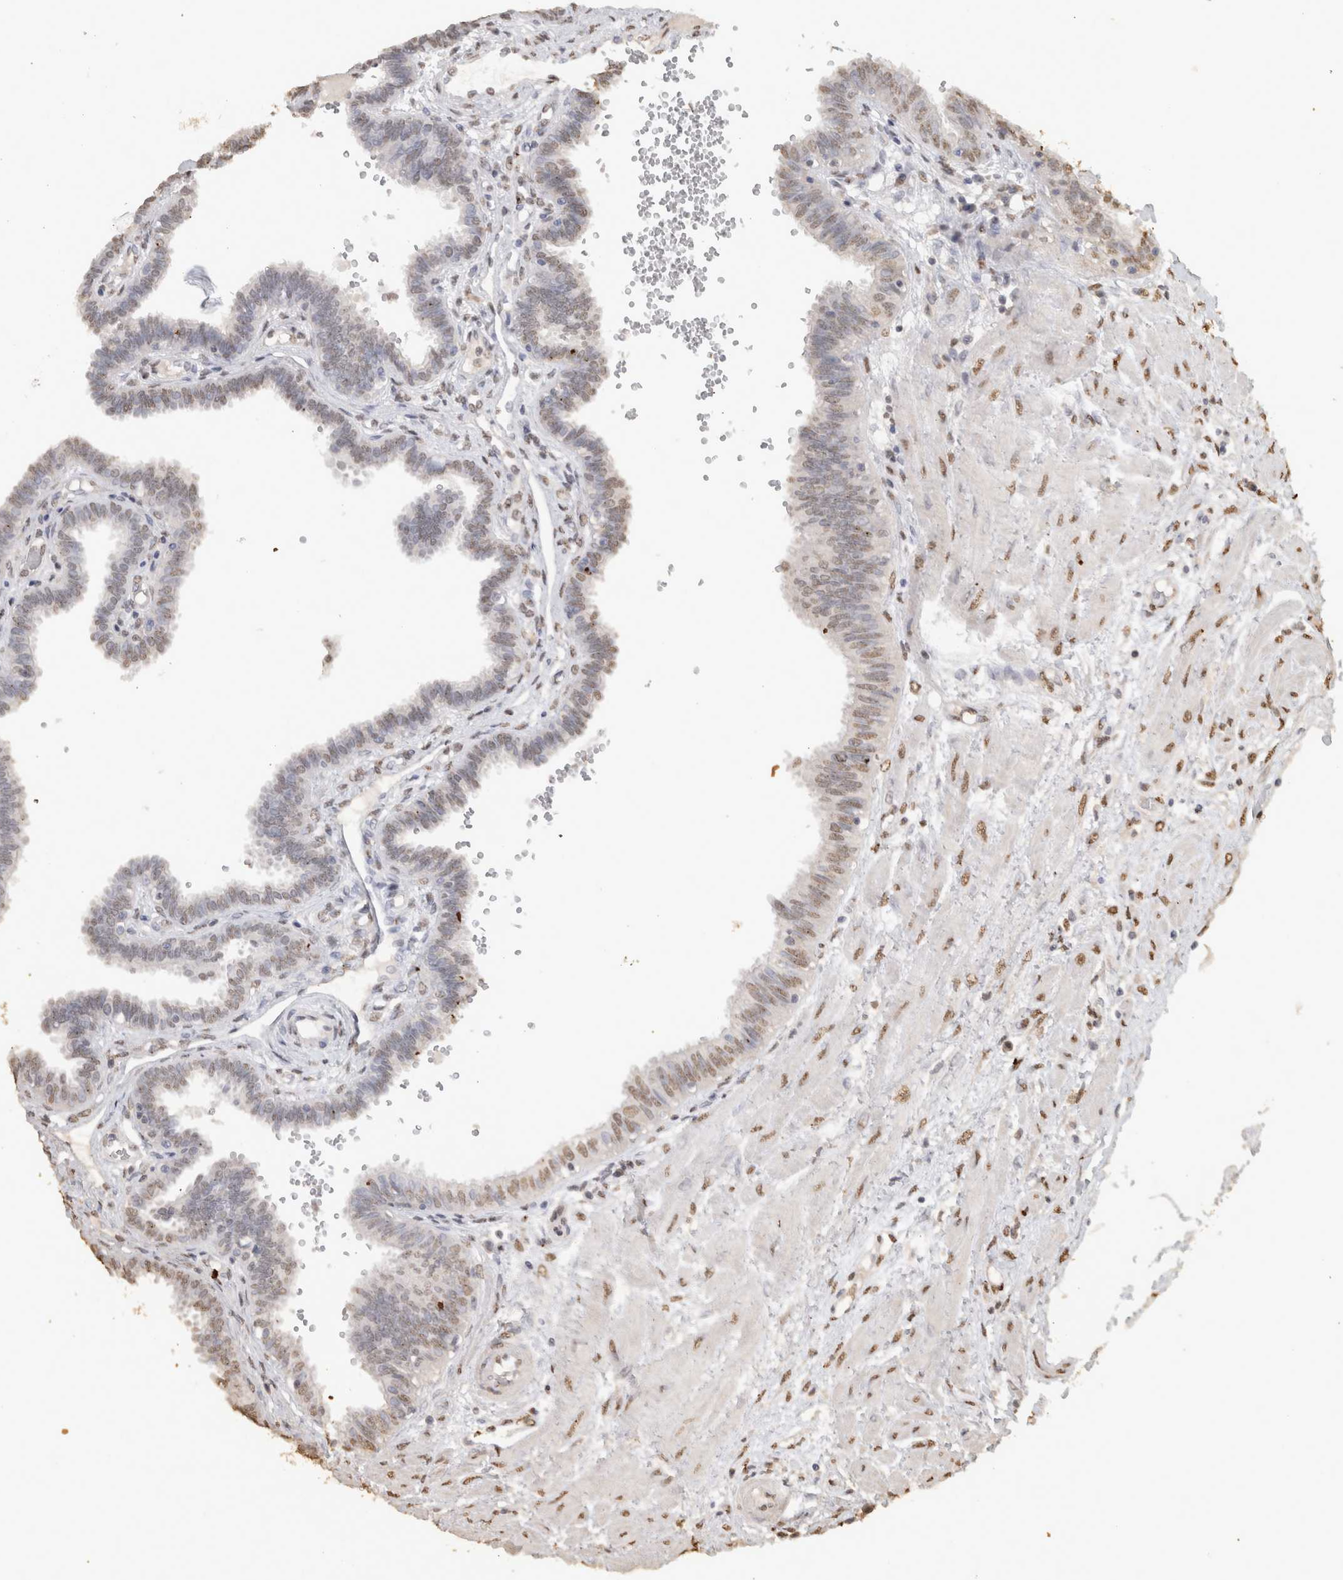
{"staining": {"intensity": "weak", "quantity": "25%-75%", "location": "nuclear"}, "tissue": "fallopian tube", "cell_type": "Glandular cells", "image_type": "normal", "snomed": [{"axis": "morphology", "description": "Normal tissue, NOS"}, {"axis": "topography", "description": "Fallopian tube"}], "caption": "Fallopian tube stained for a protein displays weak nuclear positivity in glandular cells. The staining was performed using DAB (3,3'-diaminobenzidine), with brown indicating positive protein expression. Nuclei are stained blue with hematoxylin.", "gene": "HAND2", "patient": {"sex": "female", "age": 32}}